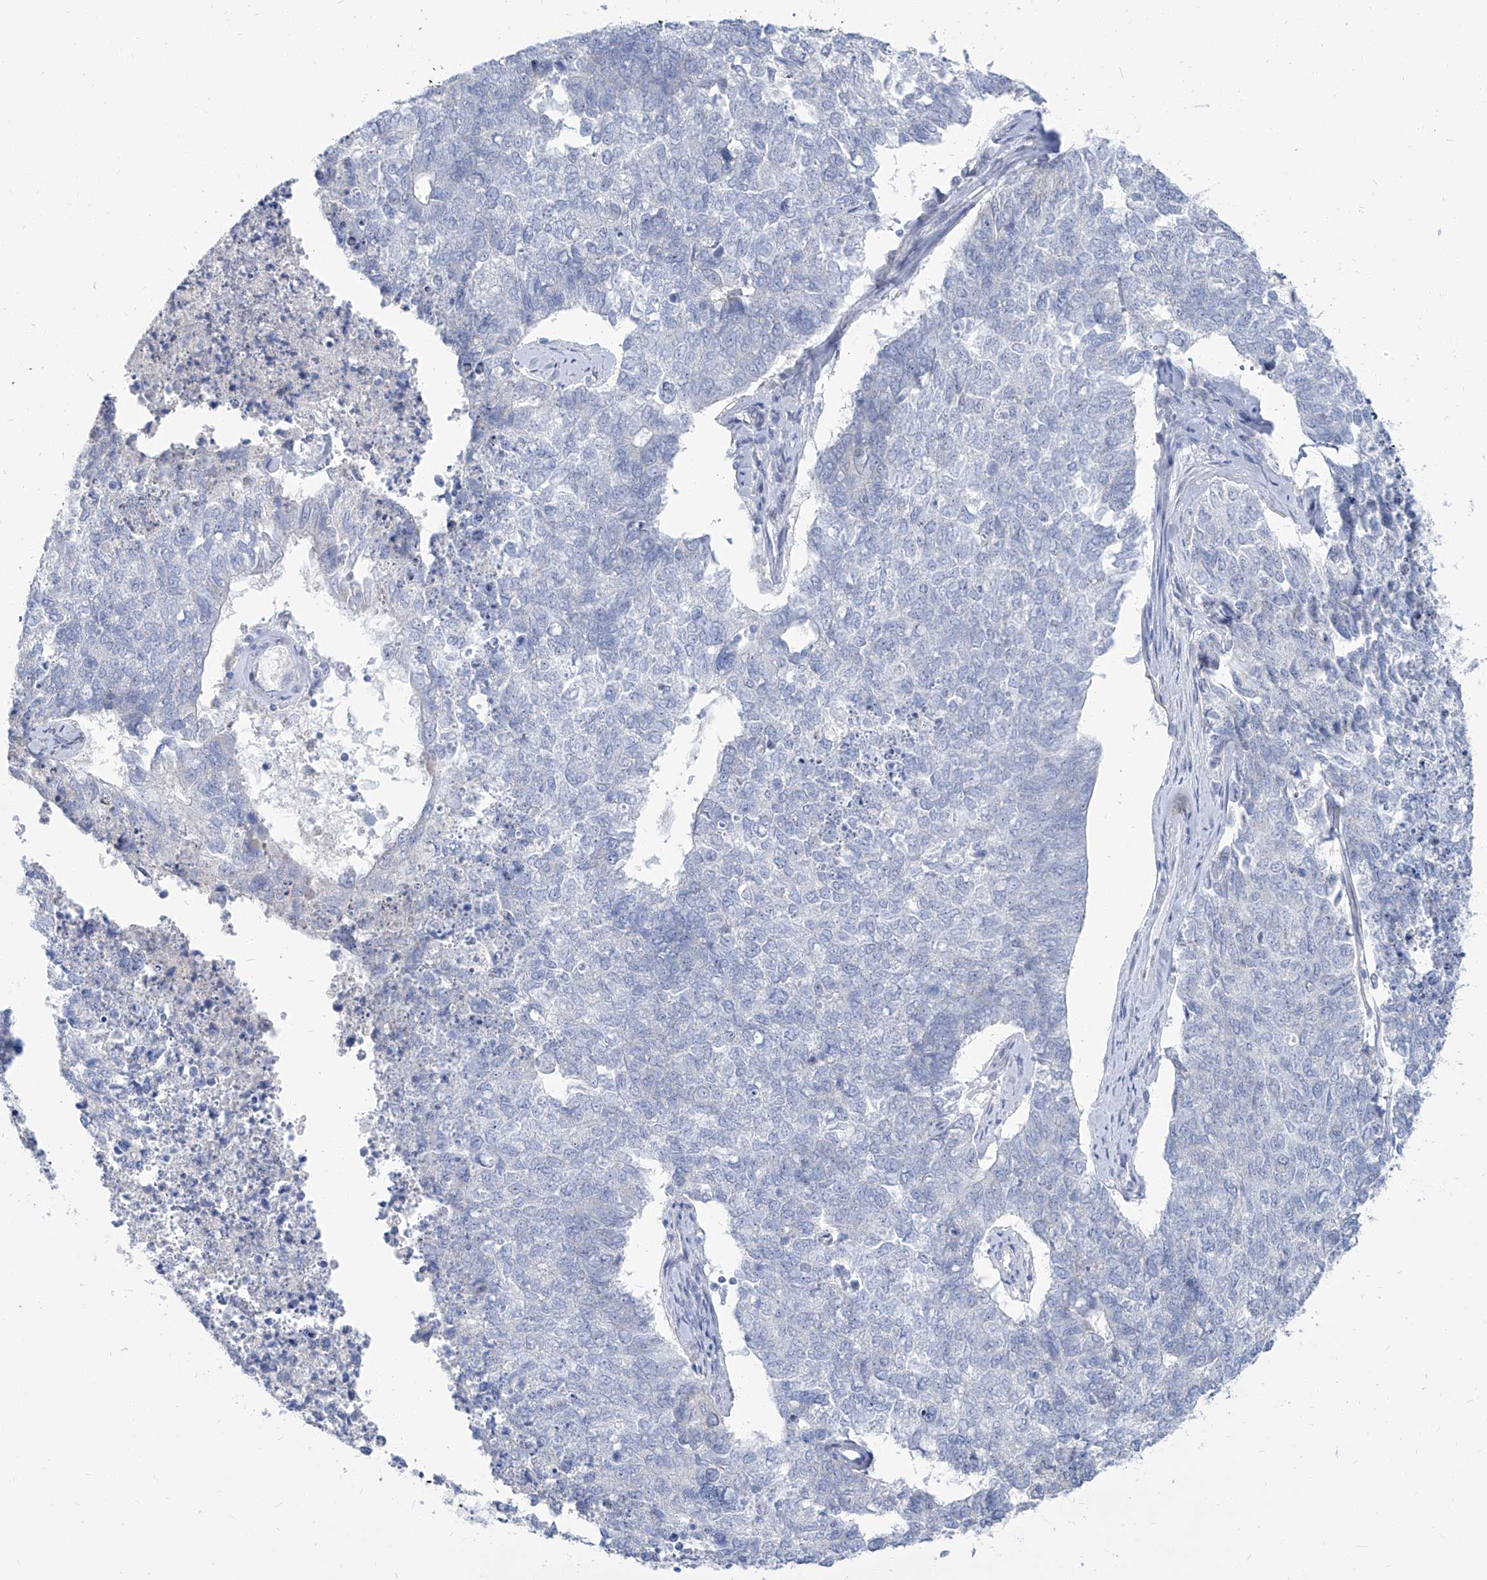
{"staining": {"intensity": "negative", "quantity": "none", "location": "none"}, "tissue": "cervical cancer", "cell_type": "Tumor cells", "image_type": "cancer", "snomed": [{"axis": "morphology", "description": "Squamous cell carcinoma, NOS"}, {"axis": "topography", "description": "Cervix"}], "caption": "Immunohistochemistry (IHC) photomicrograph of neoplastic tissue: human squamous cell carcinoma (cervical) stained with DAB (3,3'-diaminobenzidine) shows no significant protein positivity in tumor cells.", "gene": "TXLNB", "patient": {"sex": "female", "age": 63}}